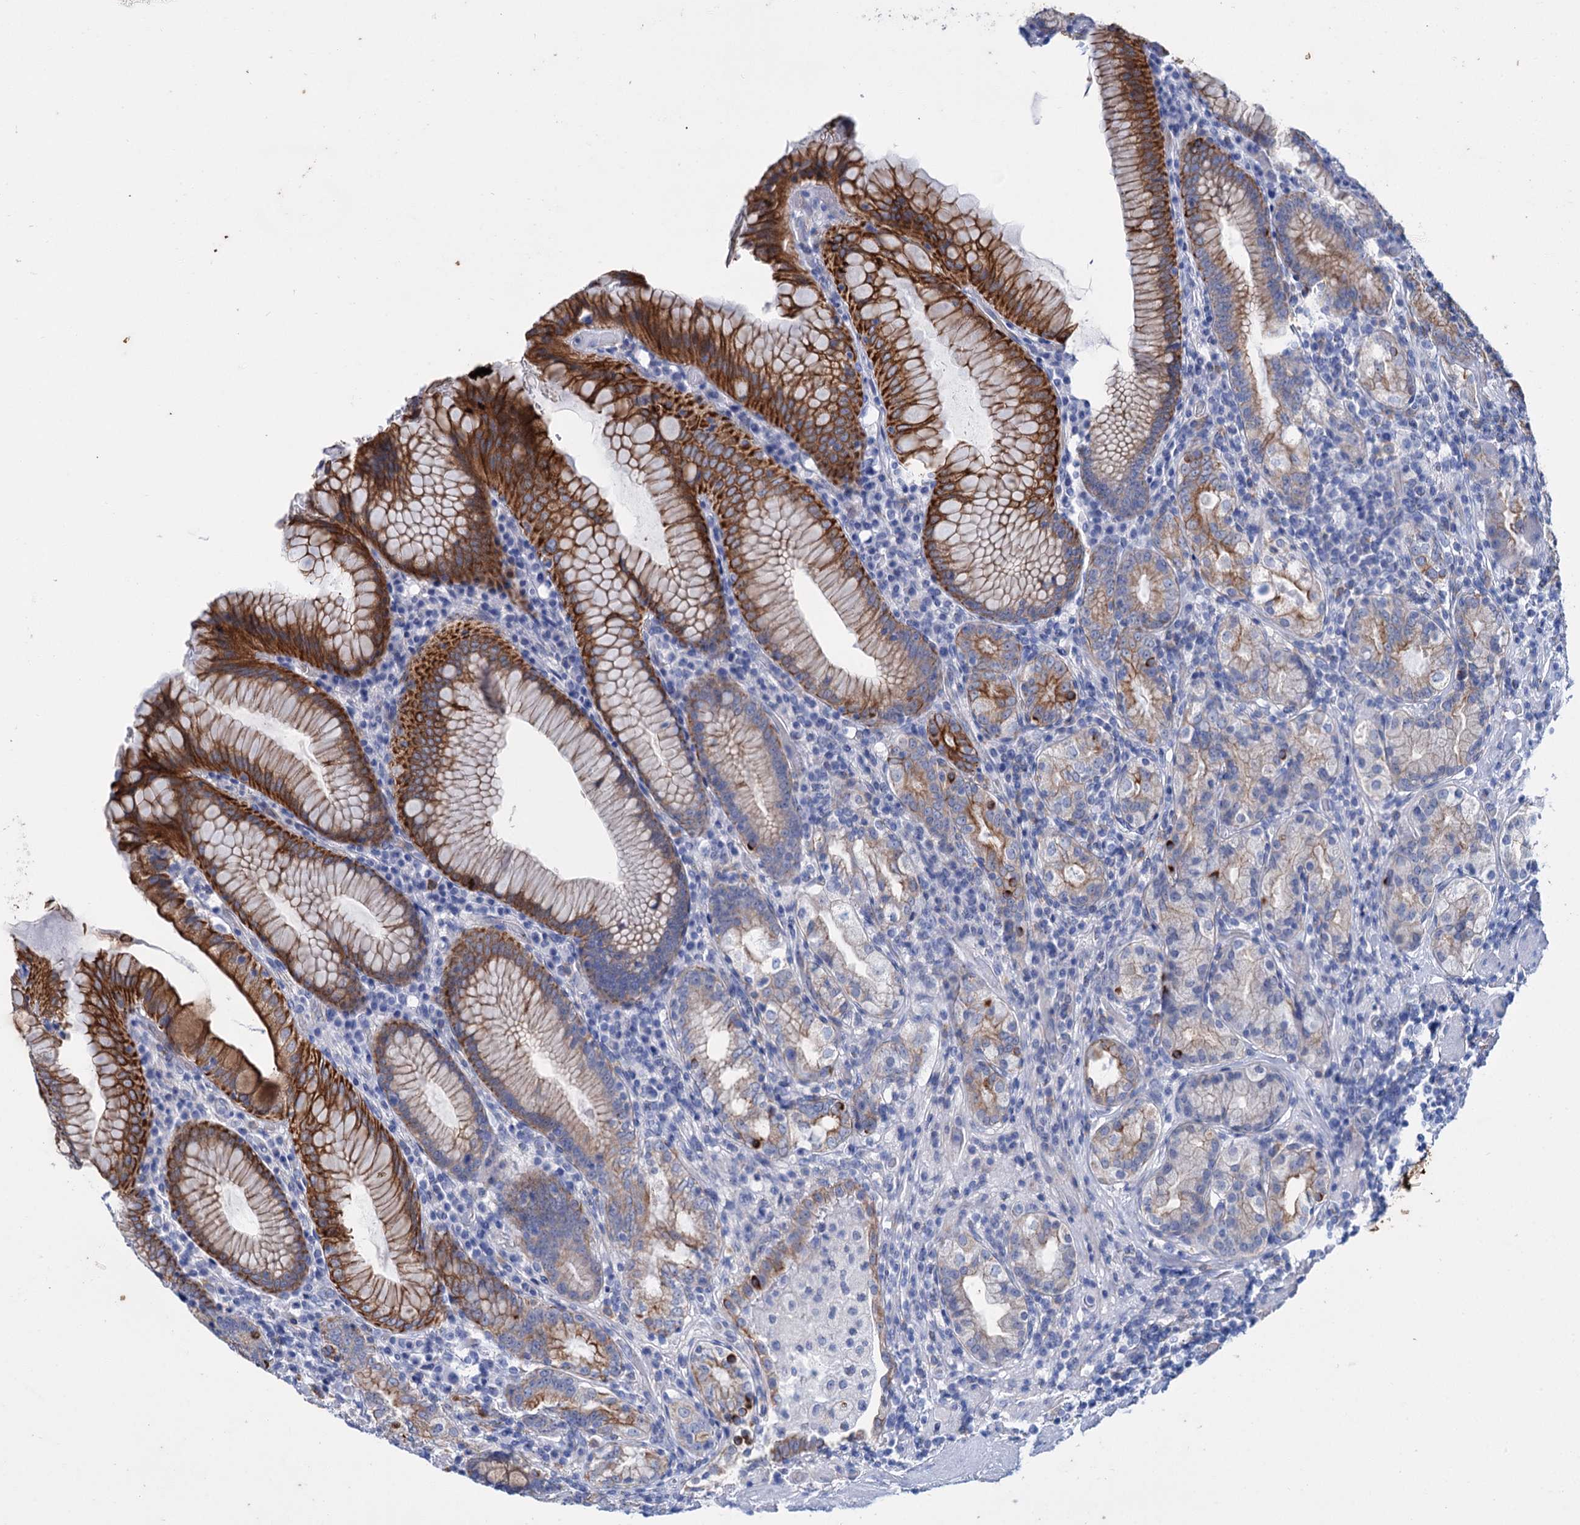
{"staining": {"intensity": "strong", "quantity": "25%-75%", "location": "cytoplasmic/membranous"}, "tissue": "stomach", "cell_type": "Glandular cells", "image_type": "normal", "snomed": [{"axis": "morphology", "description": "Normal tissue, NOS"}, {"axis": "topography", "description": "Stomach, upper"}, {"axis": "topography", "description": "Stomach, lower"}], "caption": "Immunohistochemical staining of normal human stomach shows high levels of strong cytoplasmic/membranous expression in approximately 25%-75% of glandular cells.", "gene": "FAAP20", "patient": {"sex": "female", "age": 76}}